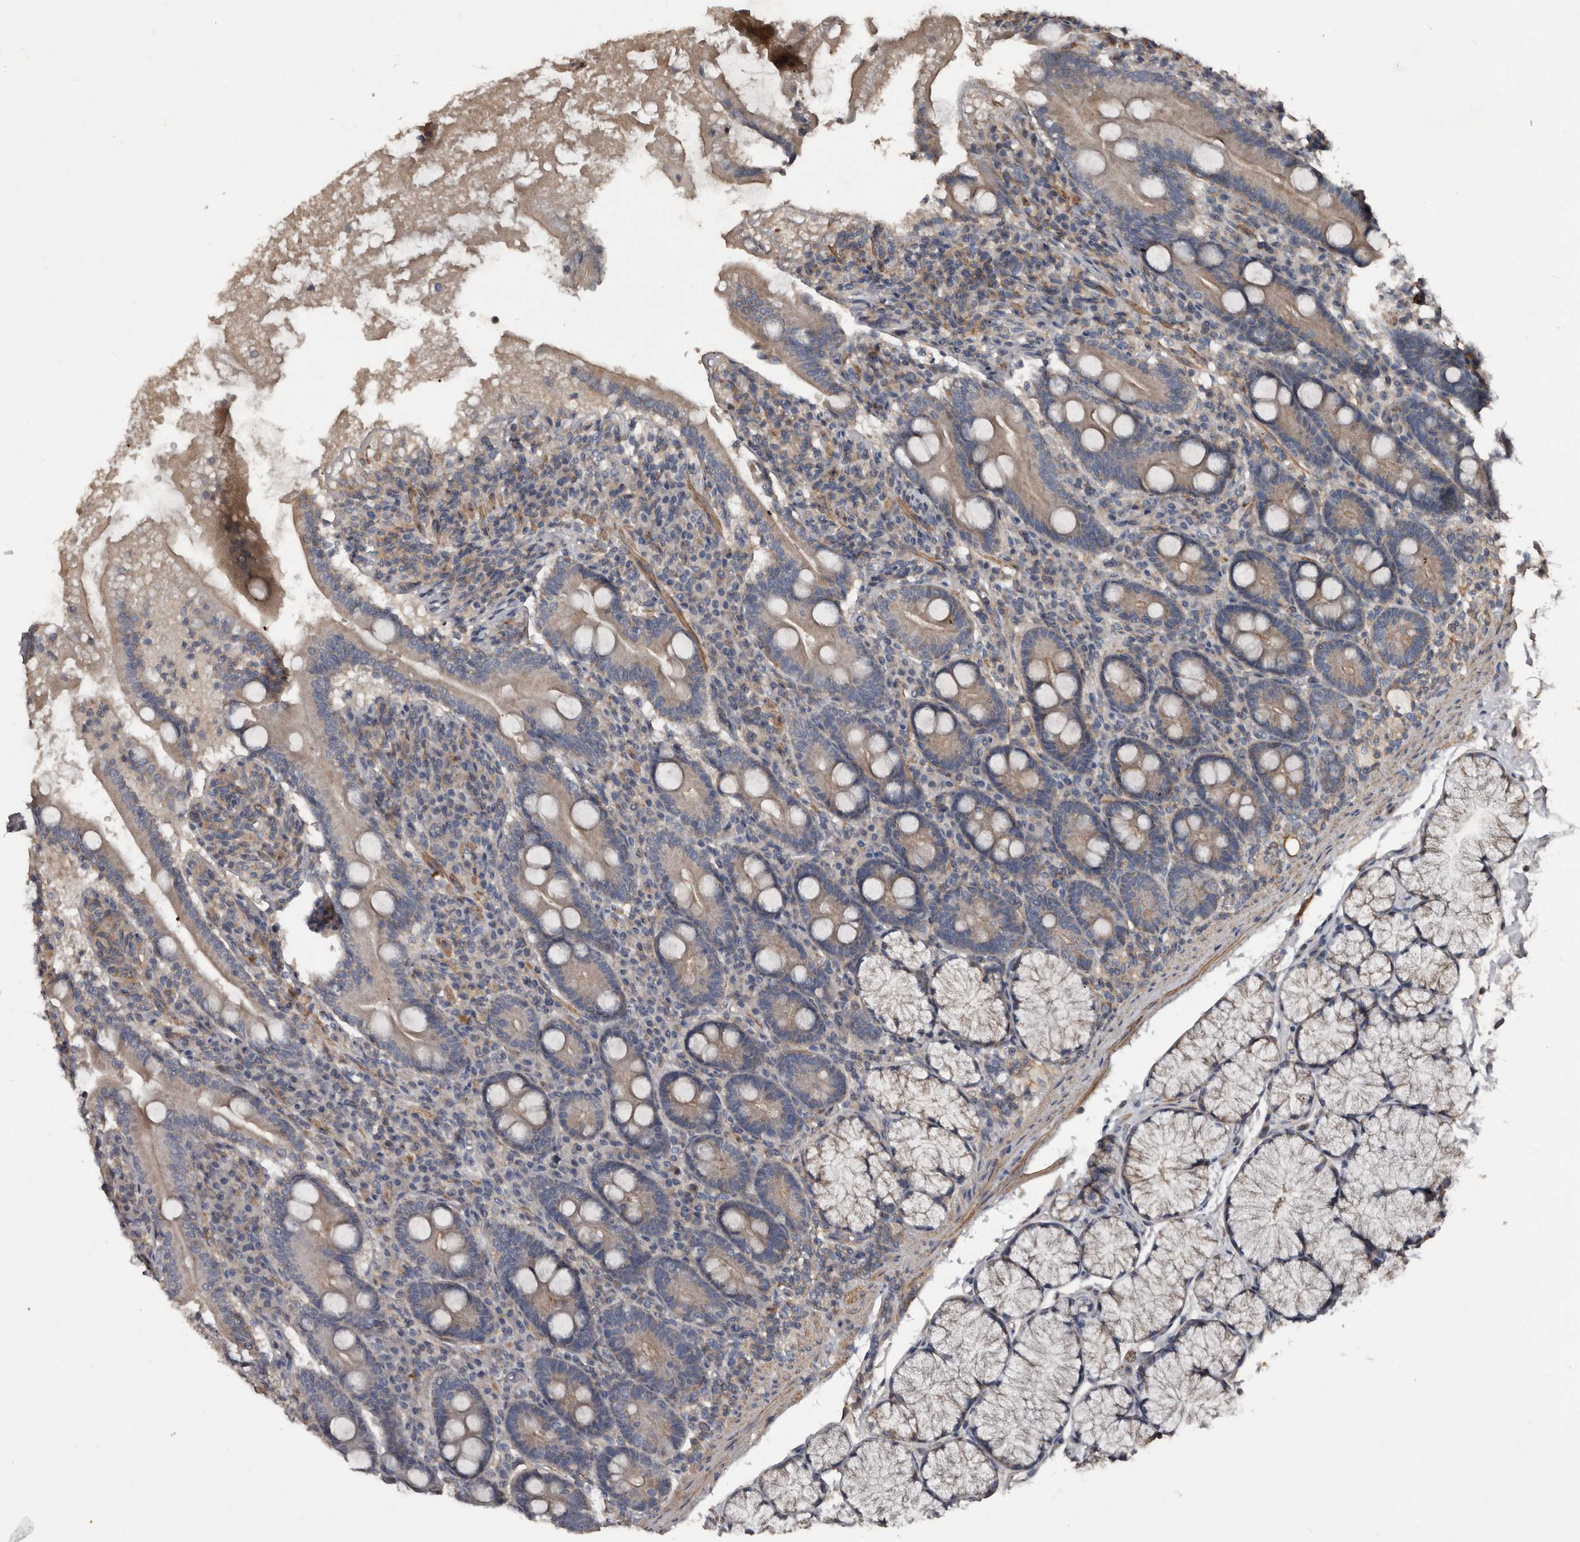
{"staining": {"intensity": "weak", "quantity": "25%-75%", "location": "cytoplasmic/membranous"}, "tissue": "duodenum", "cell_type": "Glandular cells", "image_type": "normal", "snomed": [{"axis": "morphology", "description": "Normal tissue, NOS"}, {"axis": "topography", "description": "Duodenum"}], "caption": "This image reveals IHC staining of benign duodenum, with low weak cytoplasmic/membranous expression in about 25%-75% of glandular cells.", "gene": "GREB1", "patient": {"sex": "male", "age": 35}}